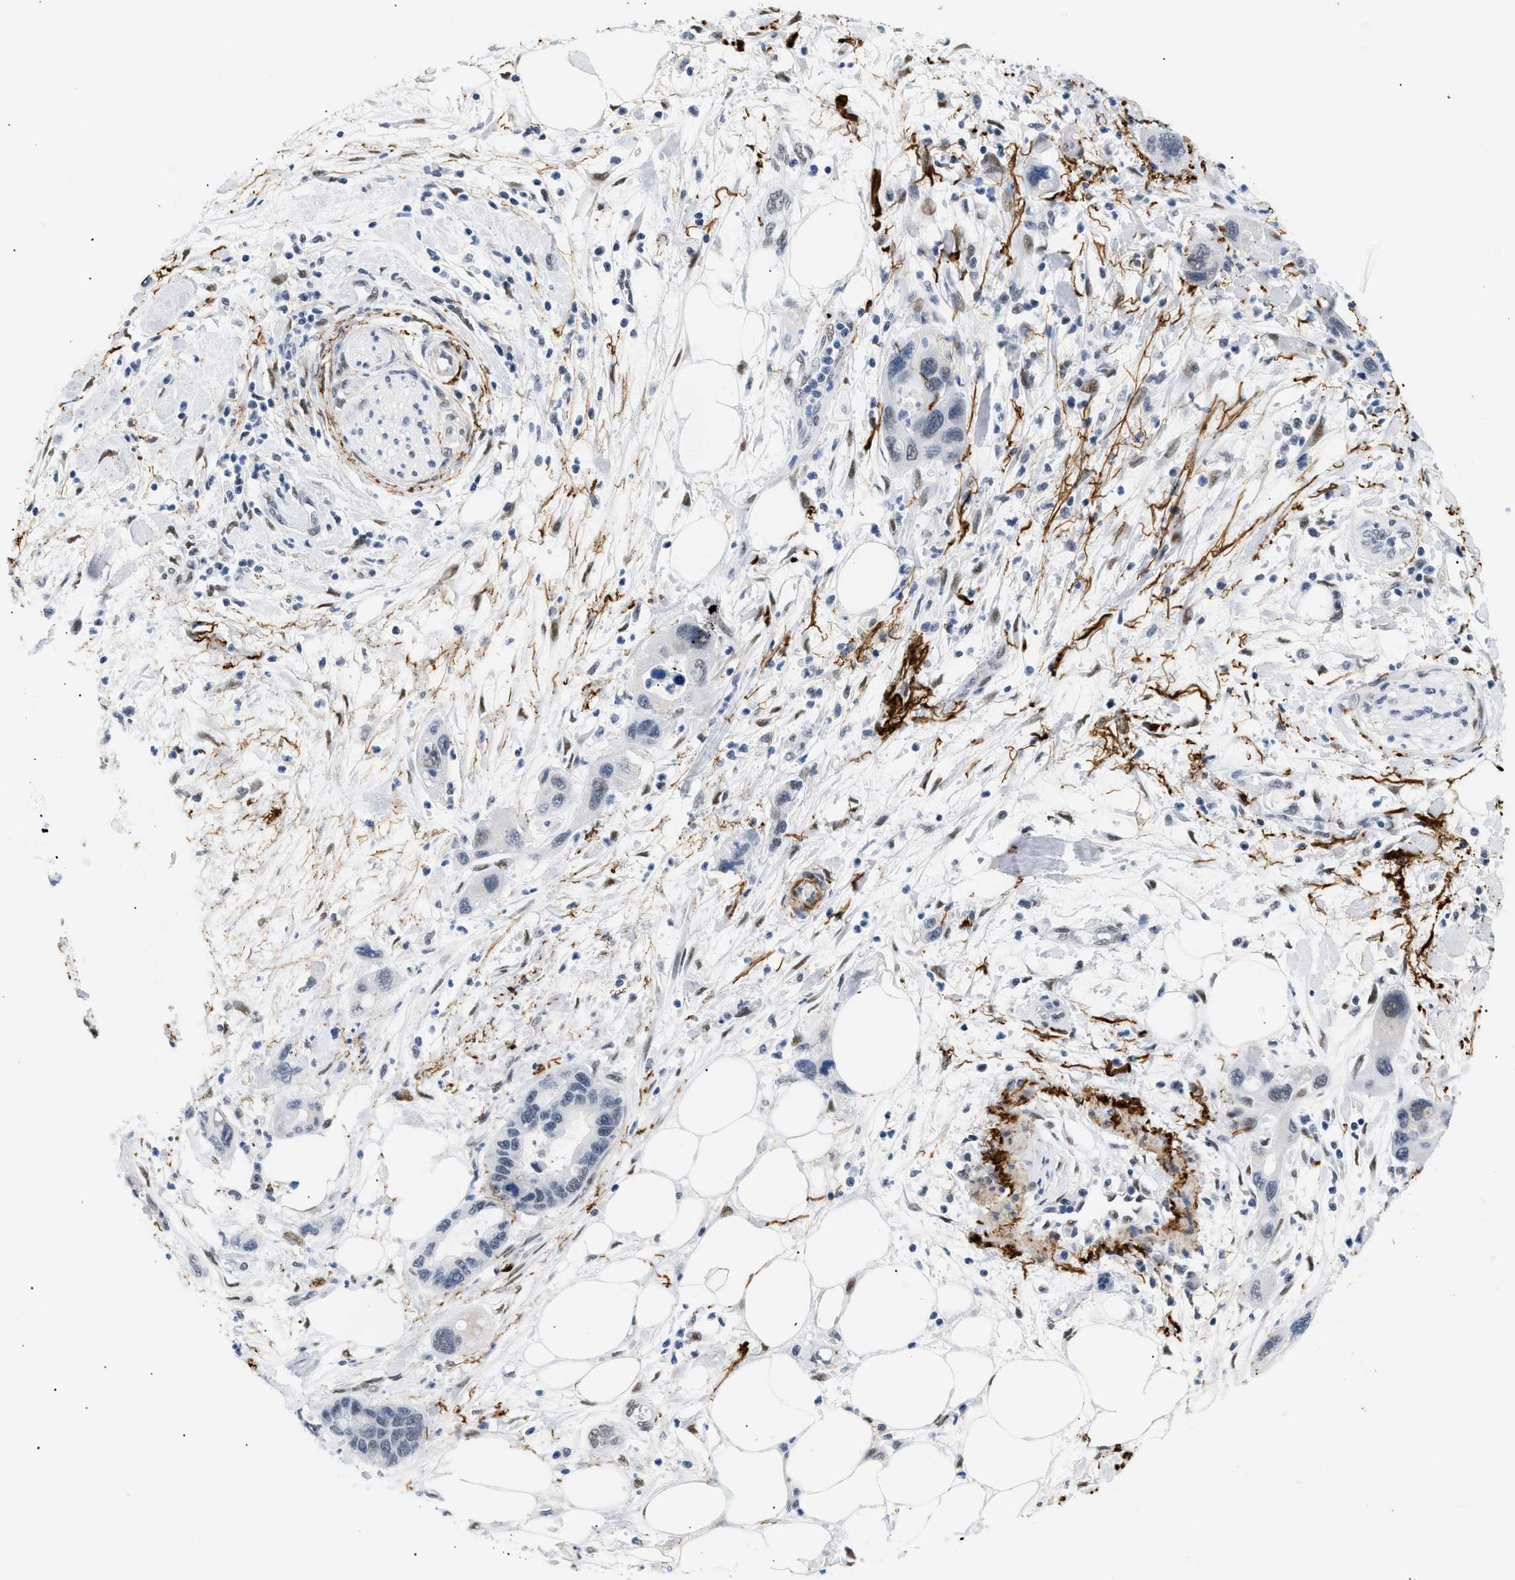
{"staining": {"intensity": "negative", "quantity": "none", "location": "none"}, "tissue": "pancreatic cancer", "cell_type": "Tumor cells", "image_type": "cancer", "snomed": [{"axis": "morphology", "description": "Normal tissue, NOS"}, {"axis": "morphology", "description": "Adenocarcinoma, NOS"}, {"axis": "topography", "description": "Pancreas"}], "caption": "High magnification brightfield microscopy of pancreatic cancer (adenocarcinoma) stained with DAB (3,3'-diaminobenzidine) (brown) and counterstained with hematoxylin (blue): tumor cells show no significant positivity.", "gene": "ELN", "patient": {"sex": "female", "age": 71}}